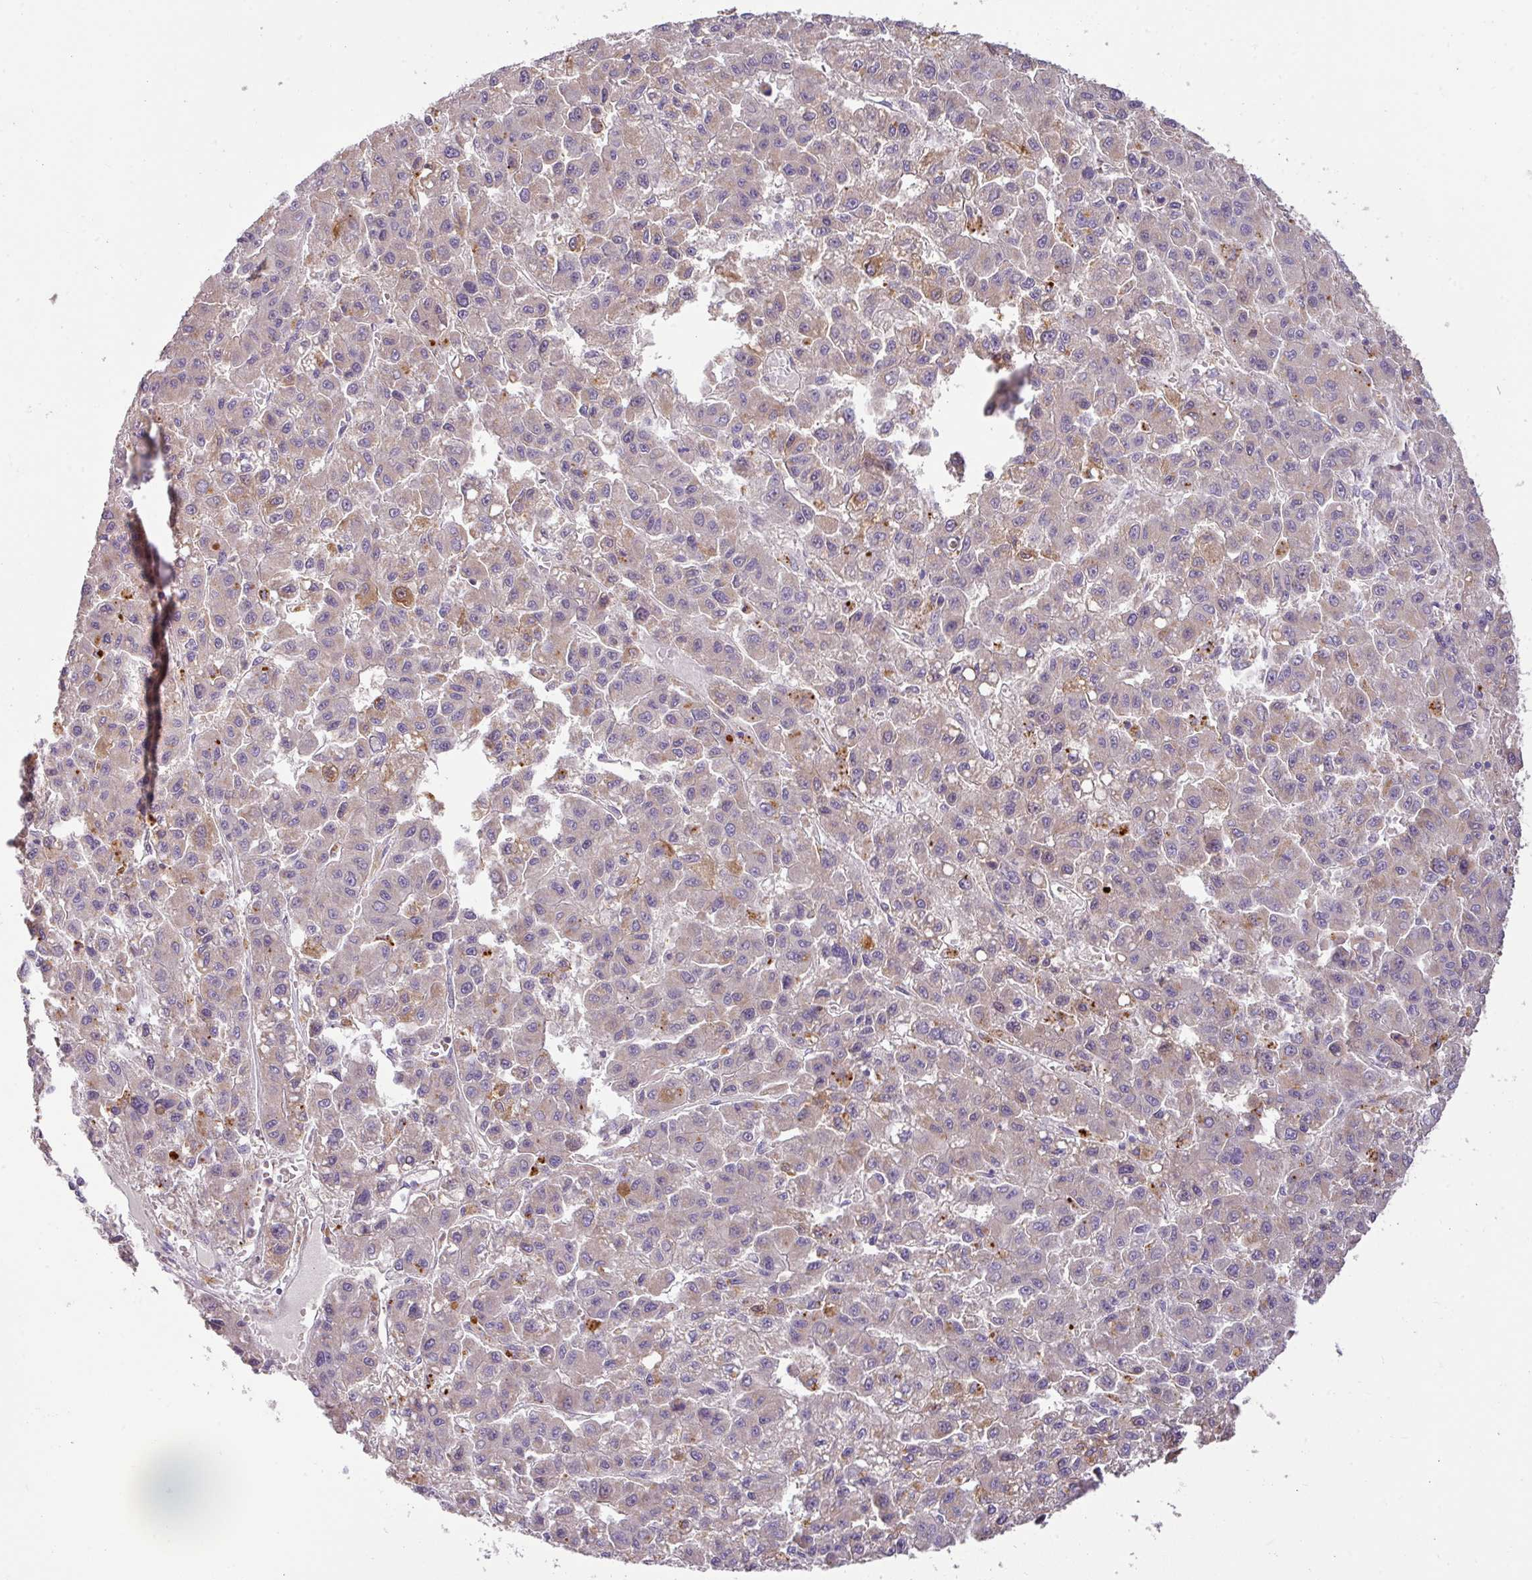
{"staining": {"intensity": "moderate", "quantity": "<25%", "location": "cytoplasmic/membranous"}, "tissue": "liver cancer", "cell_type": "Tumor cells", "image_type": "cancer", "snomed": [{"axis": "morphology", "description": "Carcinoma, Hepatocellular, NOS"}, {"axis": "topography", "description": "Liver"}], "caption": "The immunohistochemical stain labels moderate cytoplasmic/membranous staining in tumor cells of liver cancer (hepatocellular carcinoma) tissue. Immunohistochemistry (ihc) stains the protein of interest in brown and the nuclei are stained blue.", "gene": "HOXC13", "patient": {"sex": "male", "age": 70}}